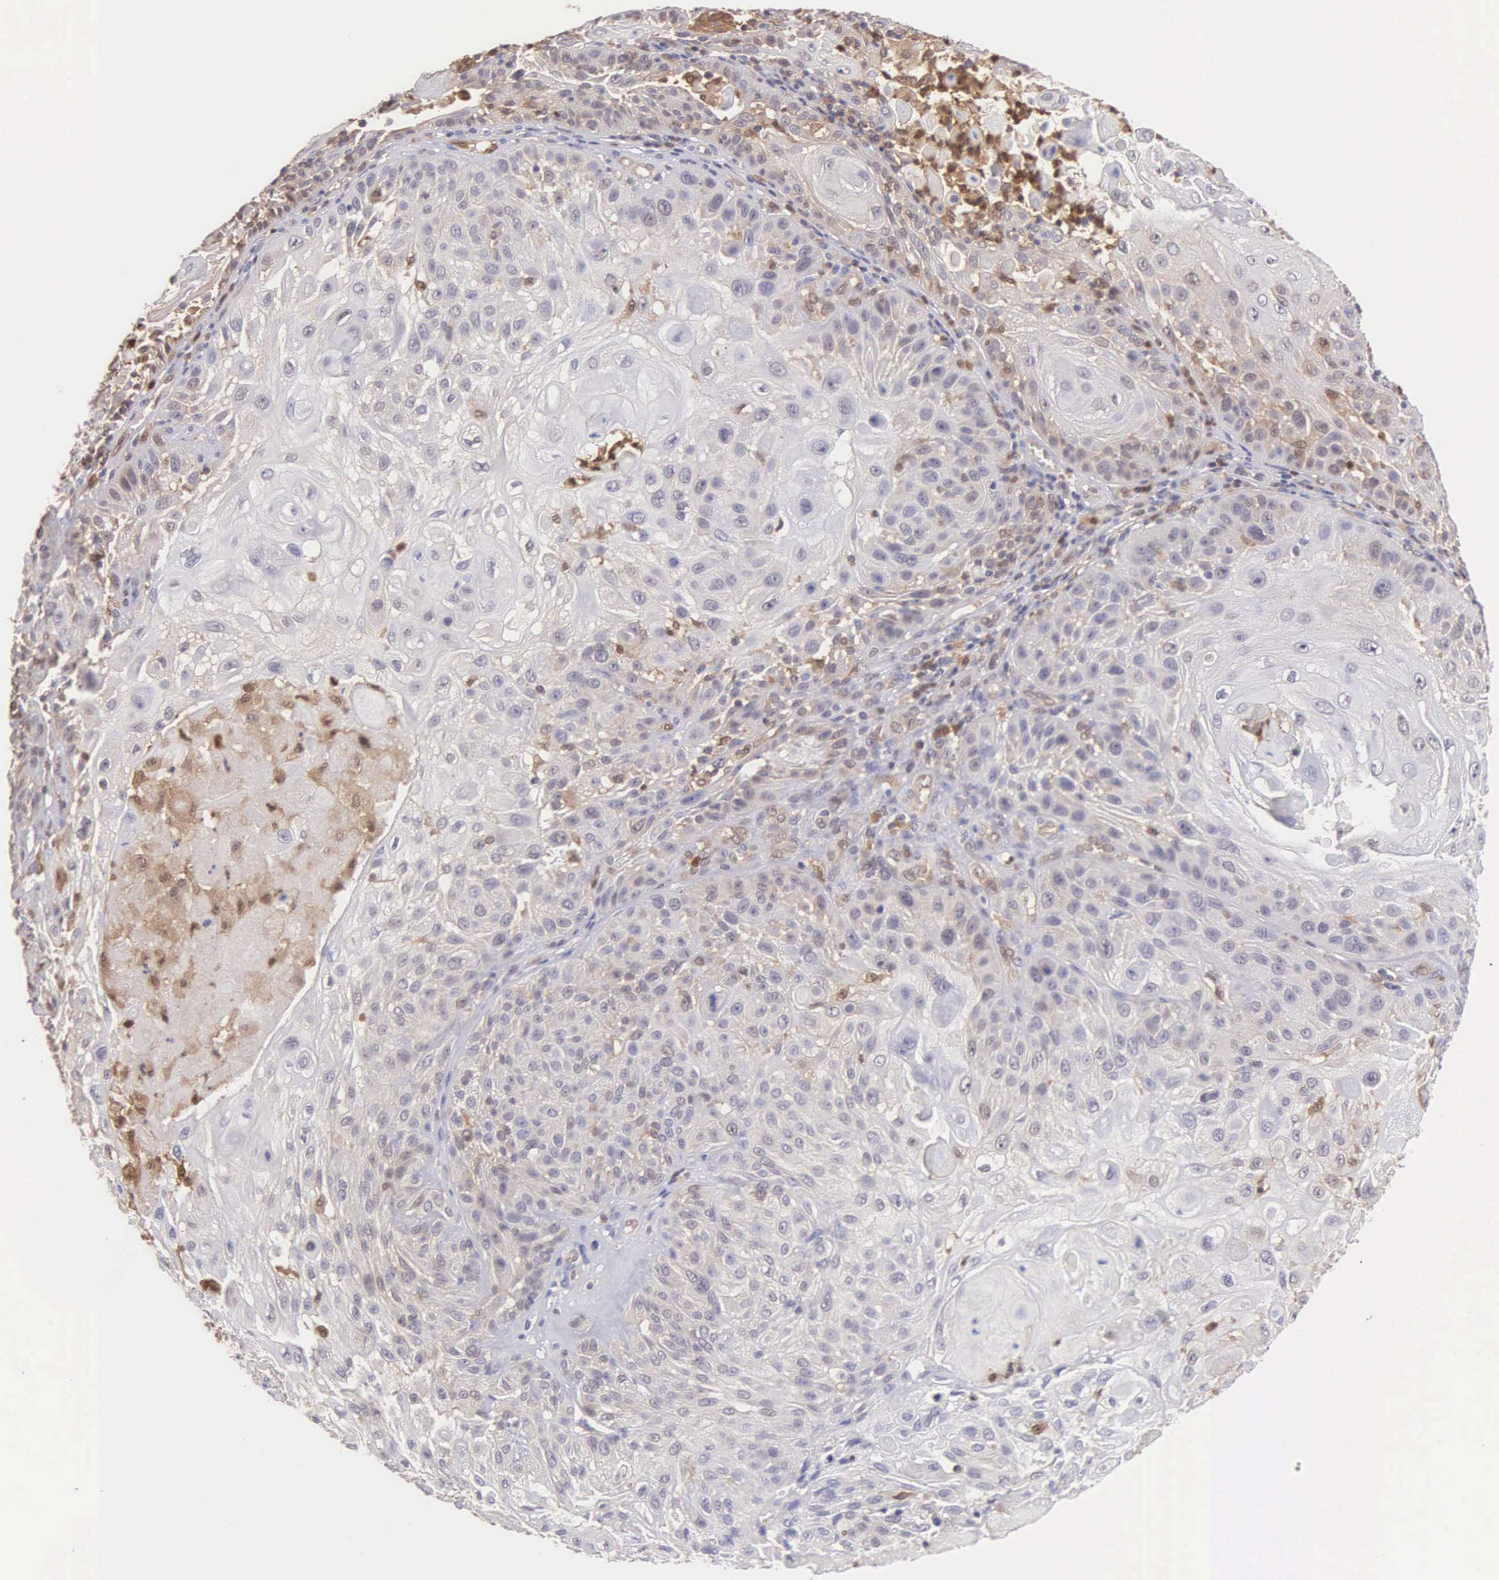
{"staining": {"intensity": "weak", "quantity": "<25%", "location": "cytoplasmic/membranous"}, "tissue": "skin cancer", "cell_type": "Tumor cells", "image_type": "cancer", "snomed": [{"axis": "morphology", "description": "Squamous cell carcinoma, NOS"}, {"axis": "topography", "description": "Skin"}], "caption": "Histopathology image shows no significant protein expression in tumor cells of skin cancer (squamous cell carcinoma).", "gene": "BID", "patient": {"sex": "female", "age": 89}}